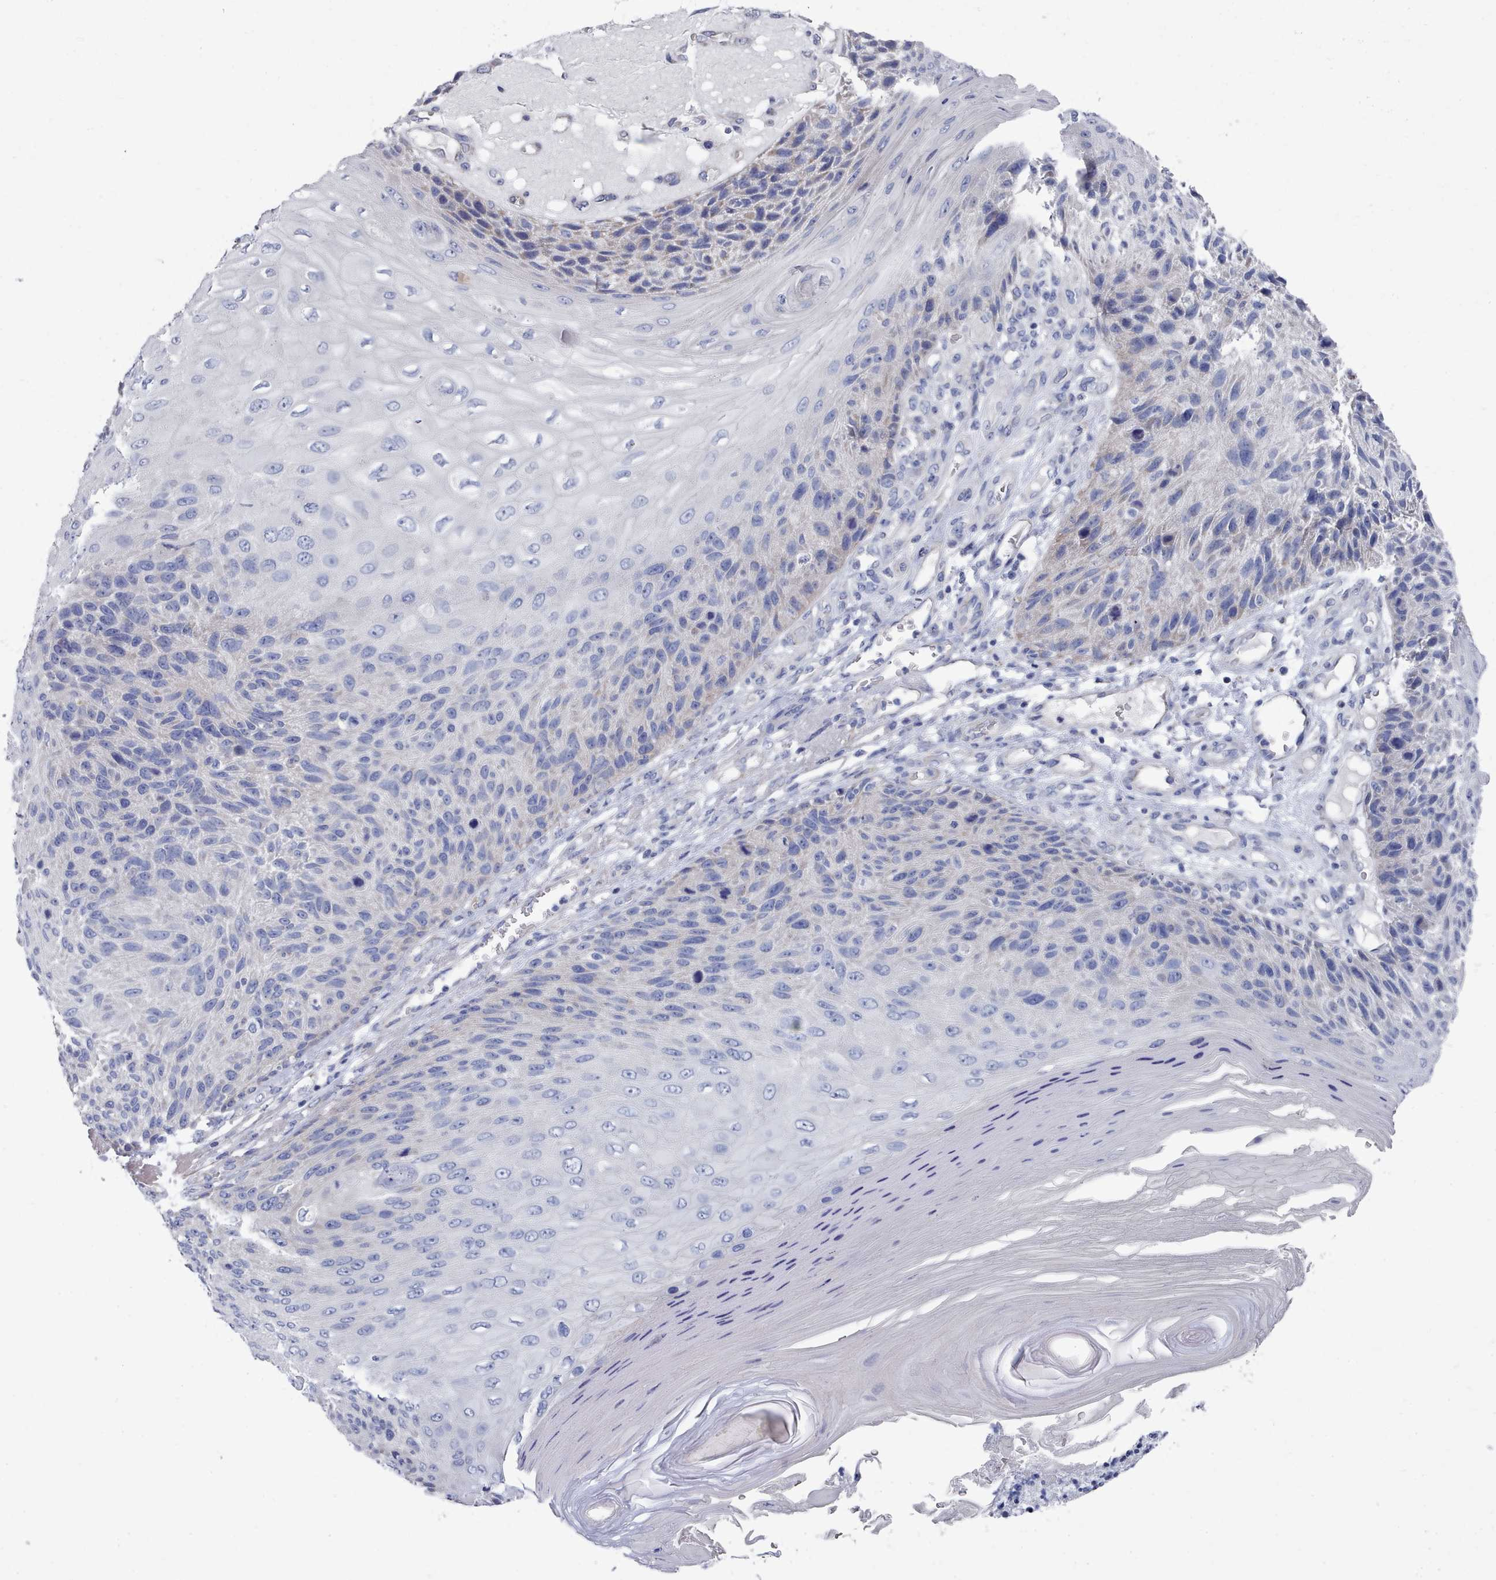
{"staining": {"intensity": "negative", "quantity": "none", "location": "none"}, "tissue": "skin cancer", "cell_type": "Tumor cells", "image_type": "cancer", "snomed": [{"axis": "morphology", "description": "Squamous cell carcinoma, NOS"}, {"axis": "topography", "description": "Skin"}], "caption": "Tumor cells show no significant protein staining in skin cancer (squamous cell carcinoma).", "gene": "PDE4C", "patient": {"sex": "female", "age": 88}}